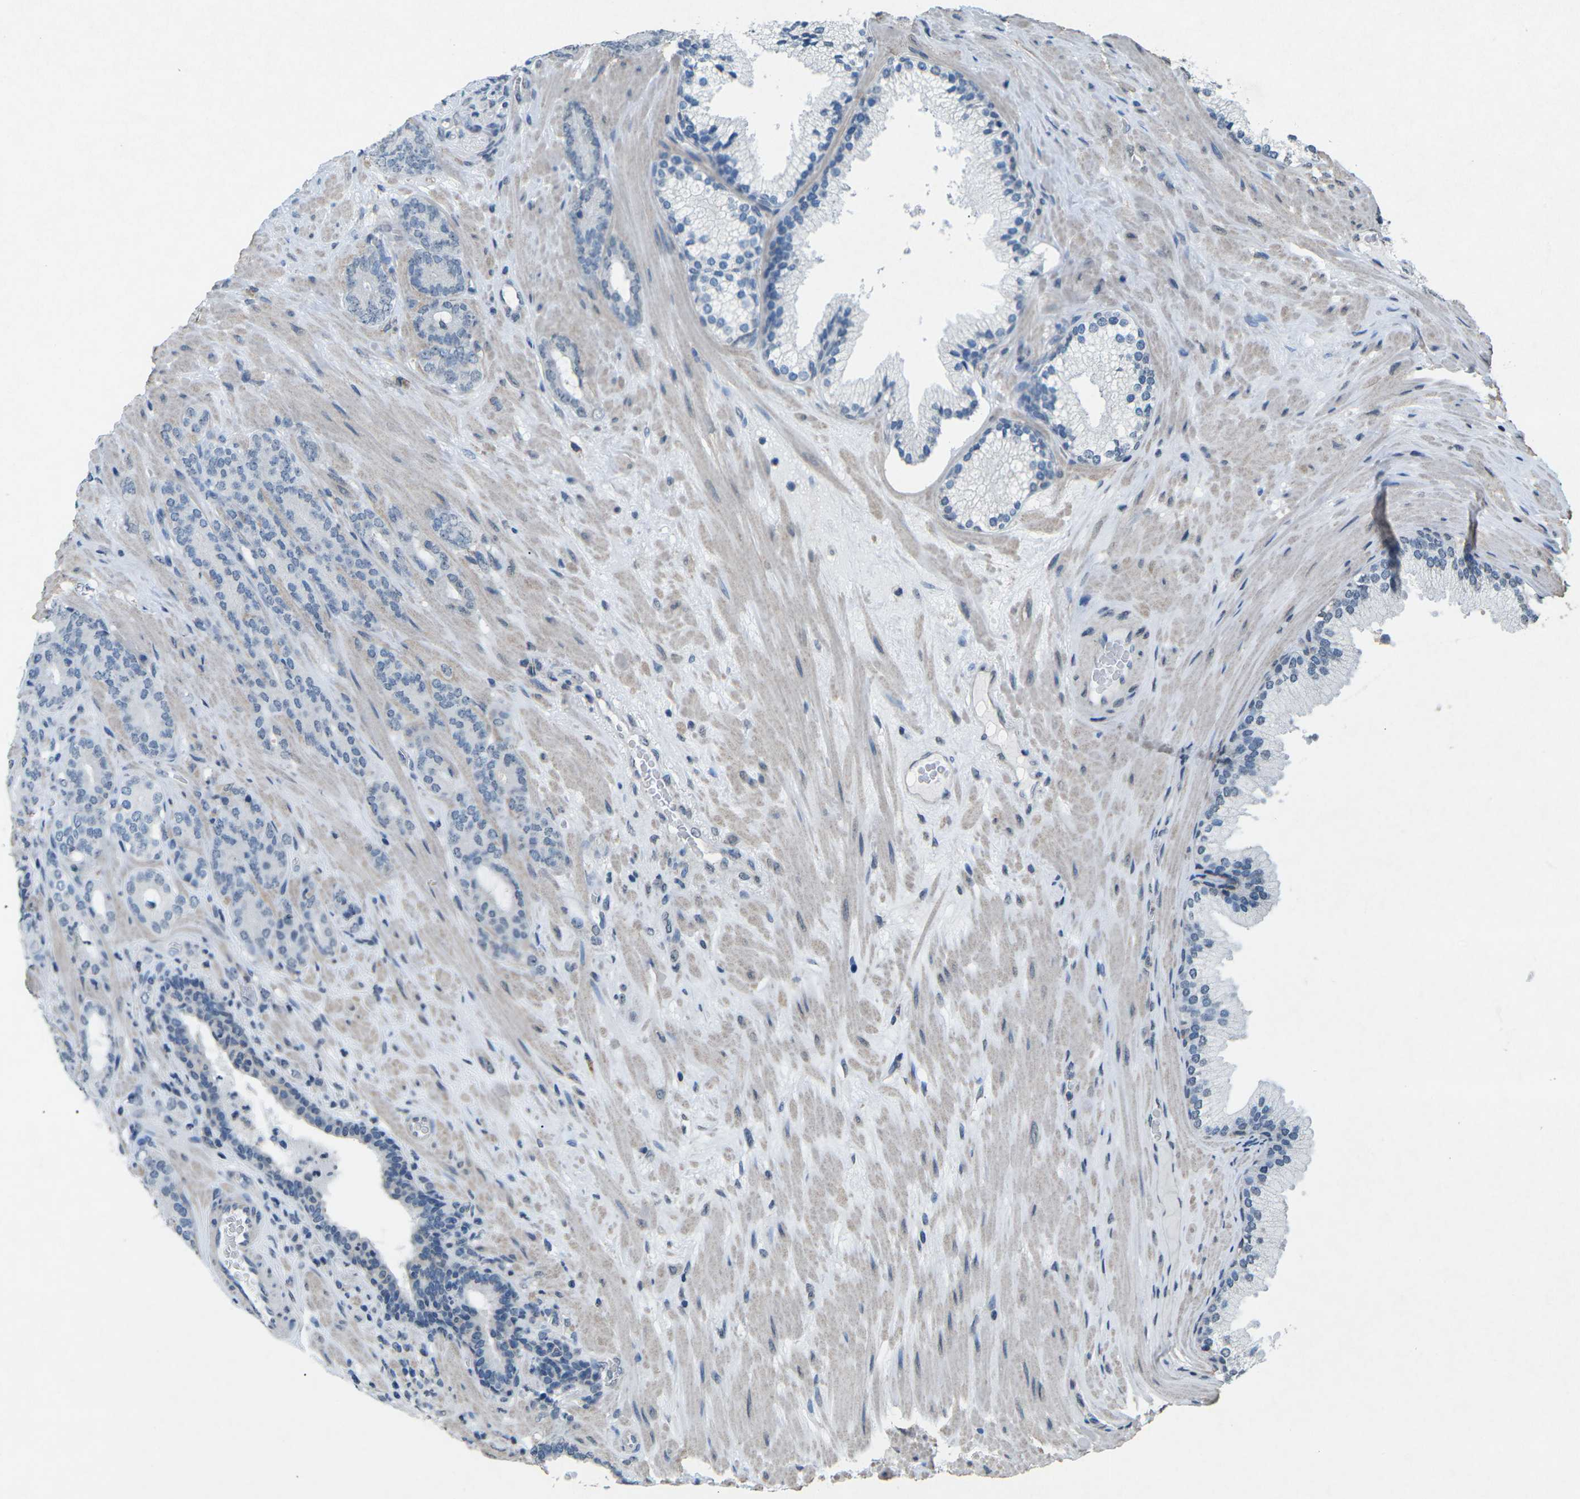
{"staining": {"intensity": "negative", "quantity": "none", "location": "none"}, "tissue": "prostate cancer", "cell_type": "Tumor cells", "image_type": "cancer", "snomed": [{"axis": "morphology", "description": "Adenocarcinoma, Low grade"}, {"axis": "topography", "description": "Prostate"}], "caption": "Immunohistochemistry (IHC) histopathology image of human prostate cancer (adenocarcinoma (low-grade)) stained for a protein (brown), which demonstrates no positivity in tumor cells.", "gene": "TFR2", "patient": {"sex": "male", "age": 63}}